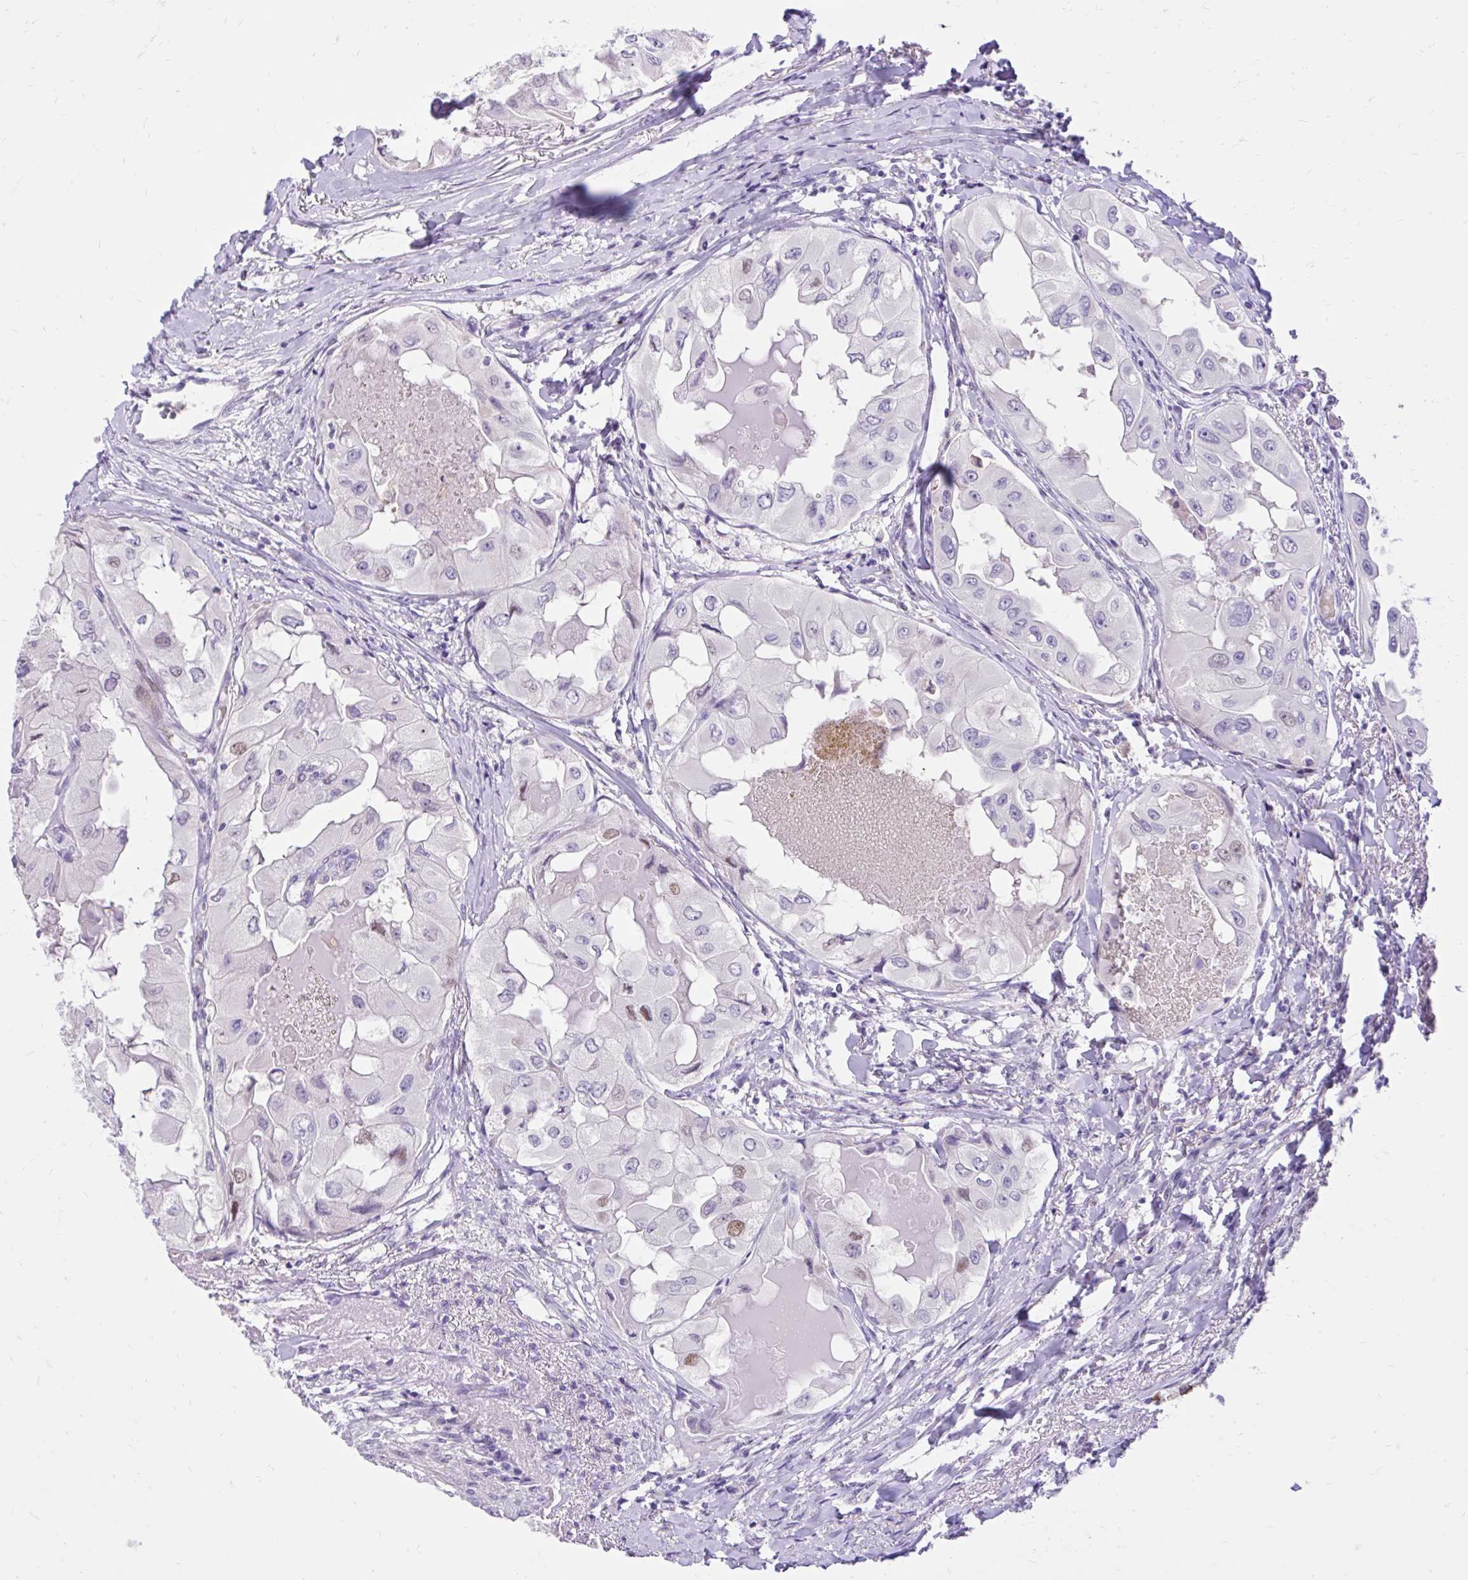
{"staining": {"intensity": "moderate", "quantity": "<25%", "location": "nuclear"}, "tissue": "thyroid cancer", "cell_type": "Tumor cells", "image_type": "cancer", "snomed": [{"axis": "morphology", "description": "Normal tissue, NOS"}, {"axis": "morphology", "description": "Papillary adenocarcinoma, NOS"}, {"axis": "topography", "description": "Thyroid gland"}], "caption": "Thyroid cancer stained with DAB IHC shows low levels of moderate nuclear positivity in about <25% of tumor cells. Ihc stains the protein of interest in brown and the nuclei are stained blue.", "gene": "NHLH2", "patient": {"sex": "female", "age": 59}}